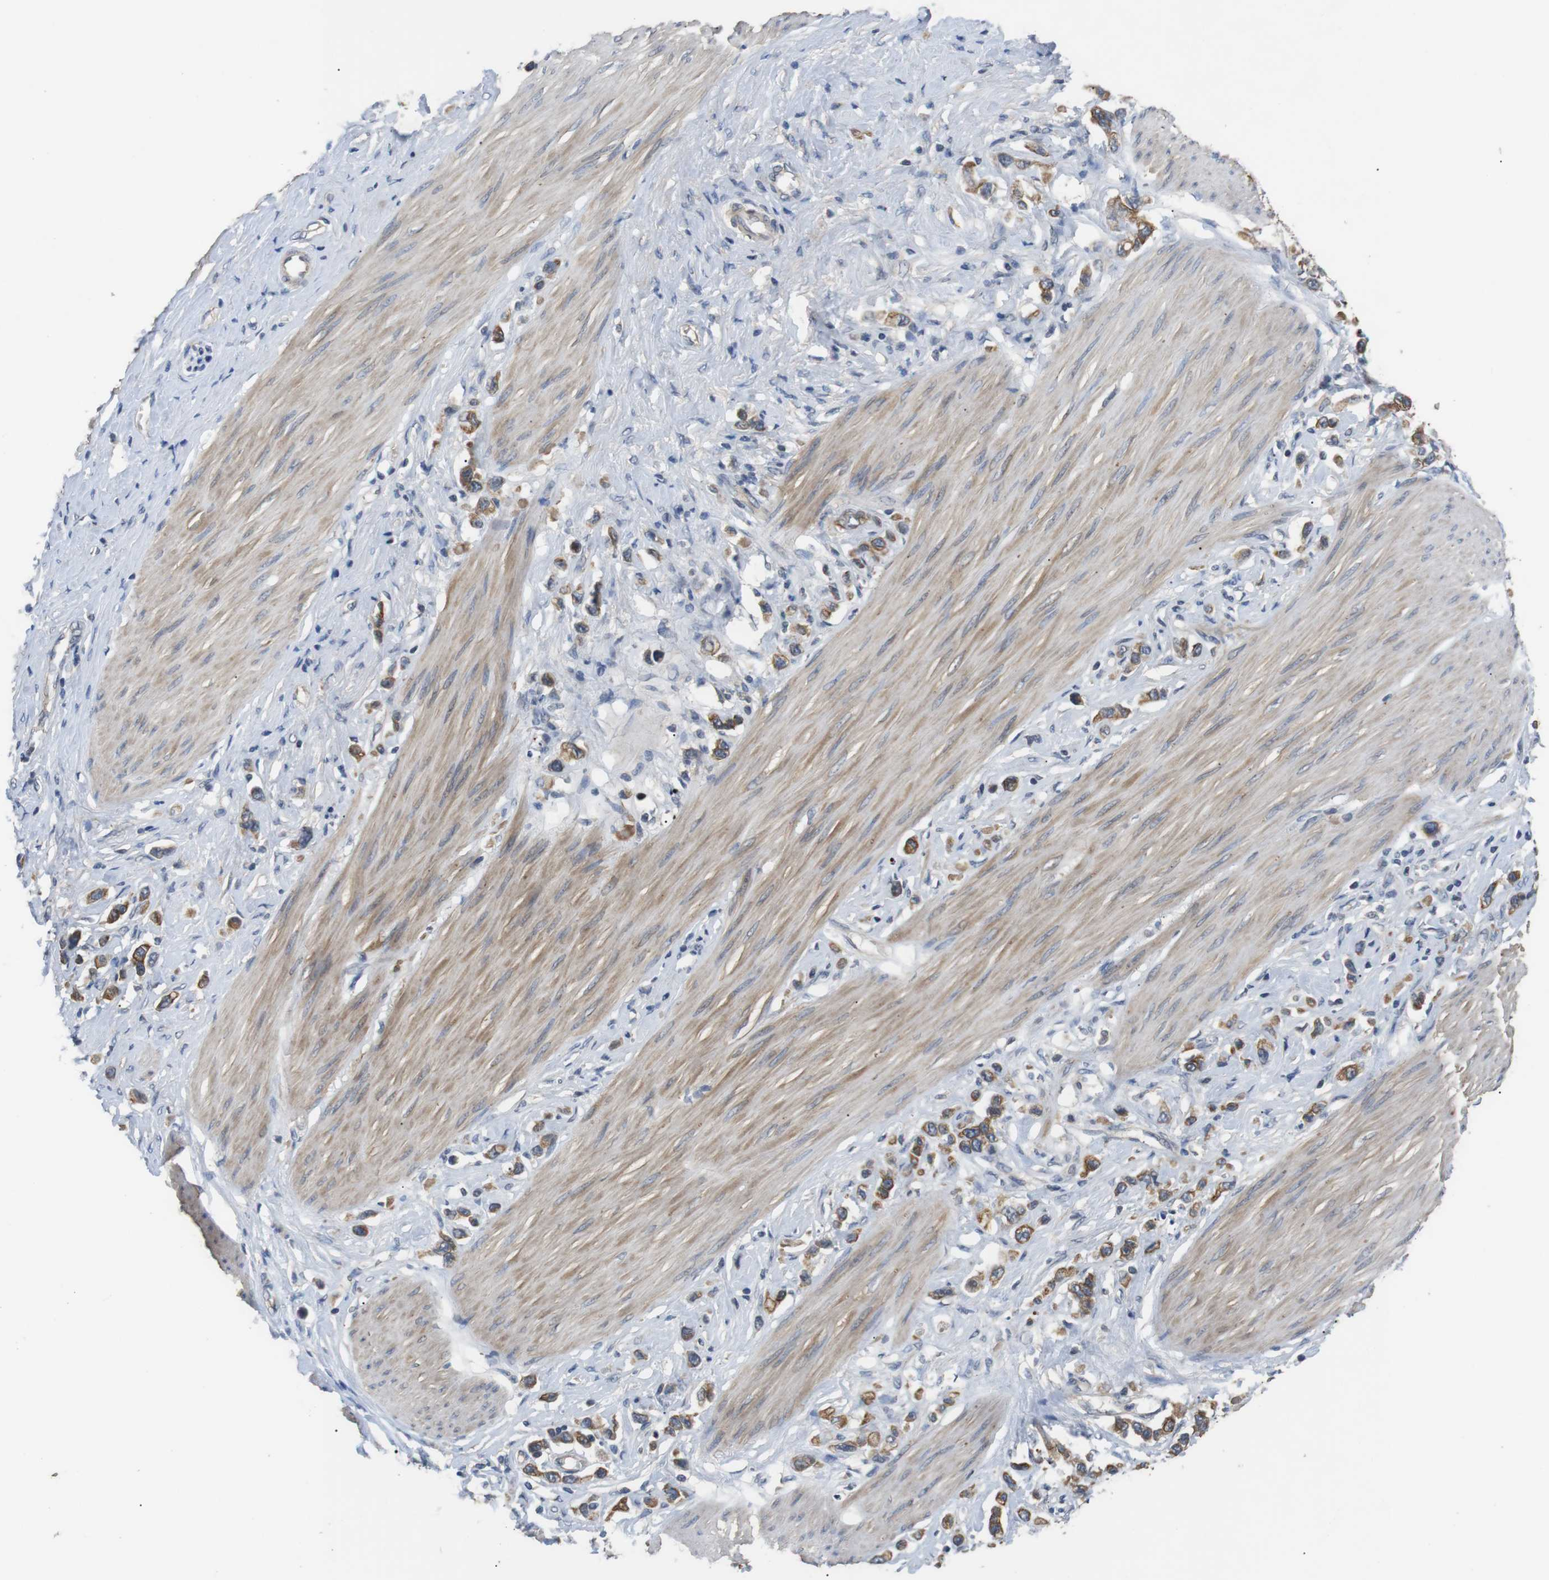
{"staining": {"intensity": "moderate", "quantity": "25%-75%", "location": "cytoplasmic/membranous"}, "tissue": "stomach cancer", "cell_type": "Tumor cells", "image_type": "cancer", "snomed": [{"axis": "morphology", "description": "Adenocarcinoma, NOS"}, {"axis": "topography", "description": "Stomach"}], "caption": "Moderate cytoplasmic/membranous protein staining is seen in approximately 25%-75% of tumor cells in adenocarcinoma (stomach). Ihc stains the protein in brown and the nuclei are stained blue.", "gene": "ADGRL3", "patient": {"sex": "female", "age": 65}}